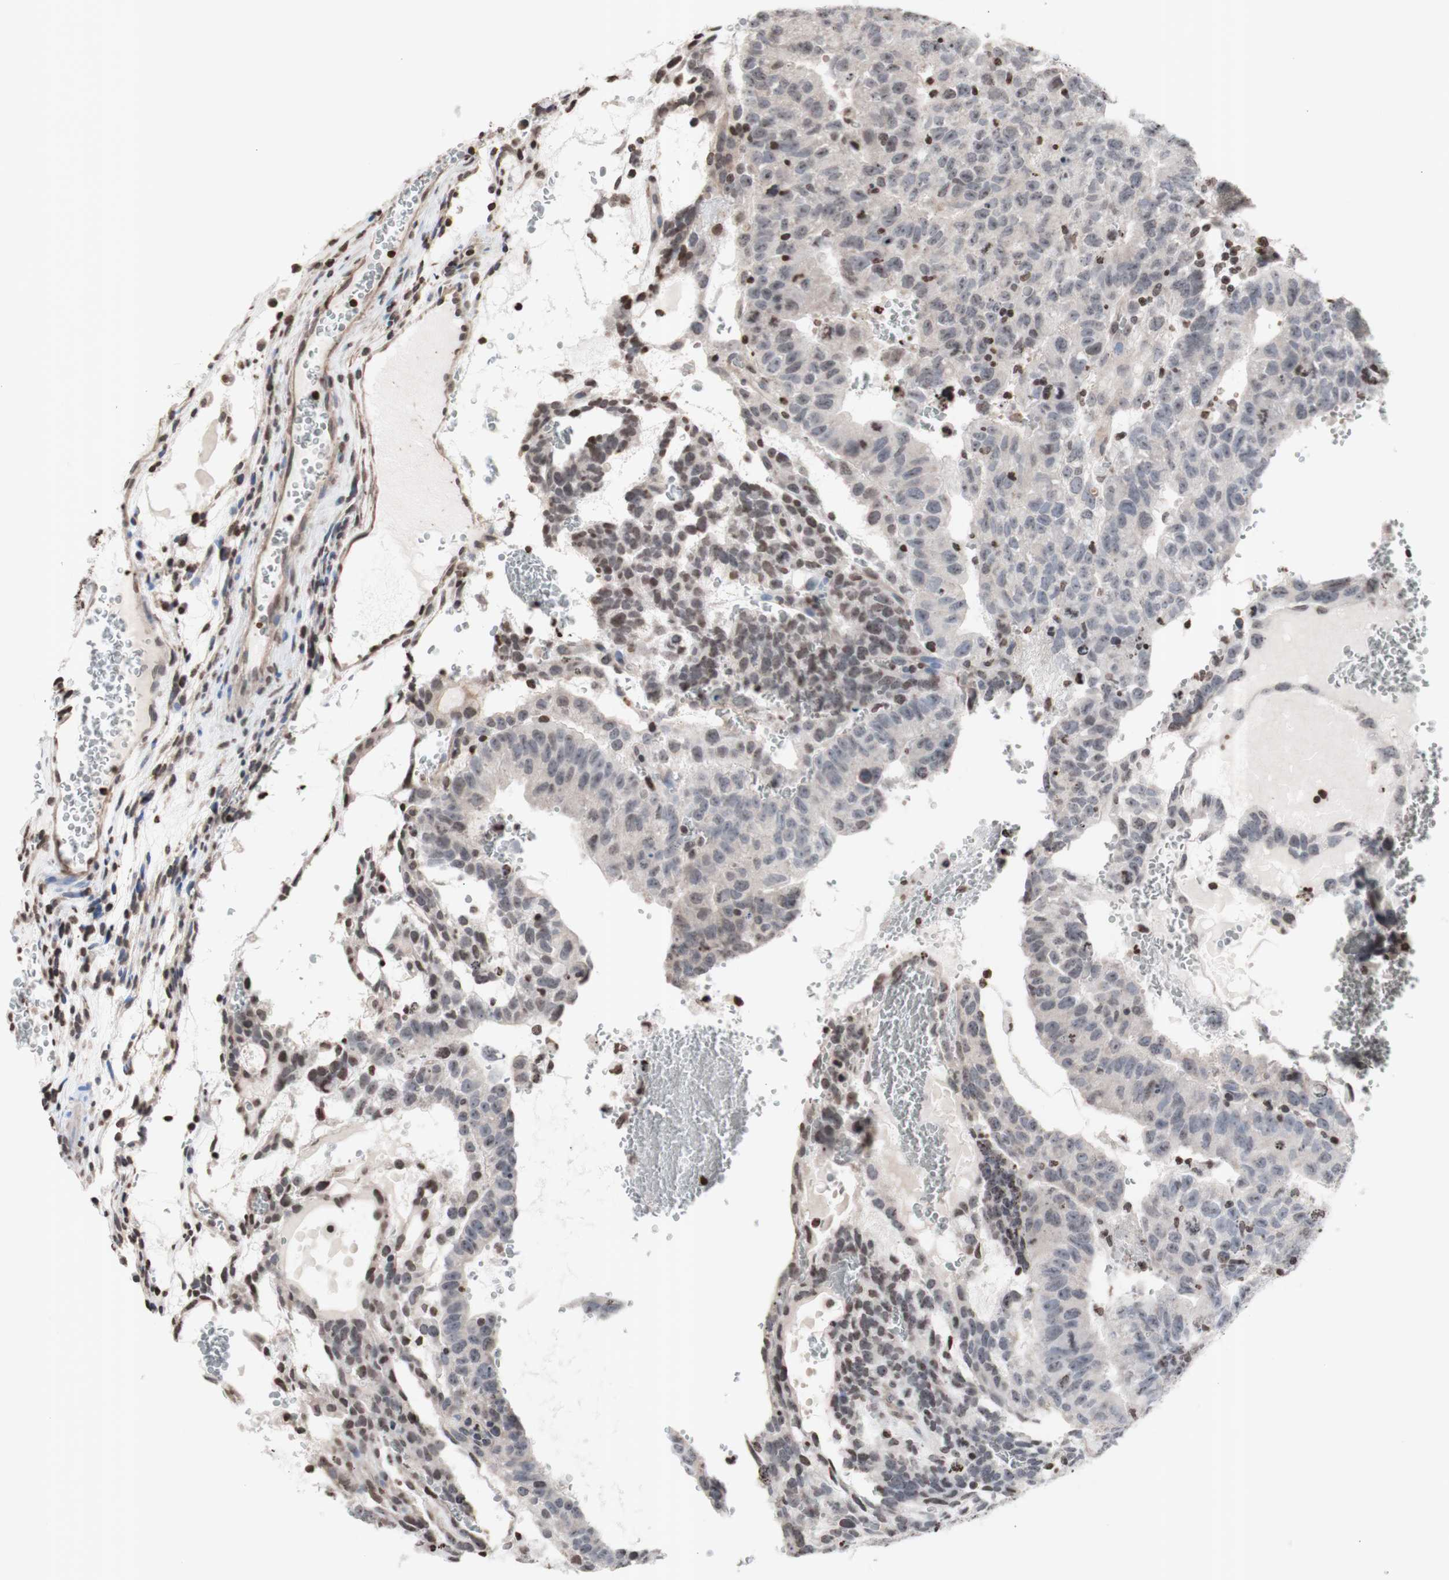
{"staining": {"intensity": "negative", "quantity": "none", "location": "none"}, "tissue": "testis cancer", "cell_type": "Tumor cells", "image_type": "cancer", "snomed": [{"axis": "morphology", "description": "Seminoma, NOS"}, {"axis": "morphology", "description": "Carcinoma, Embryonal, NOS"}, {"axis": "topography", "description": "Testis"}], "caption": "There is no significant positivity in tumor cells of embryonal carcinoma (testis).", "gene": "SNAI2", "patient": {"sex": "male", "age": 52}}